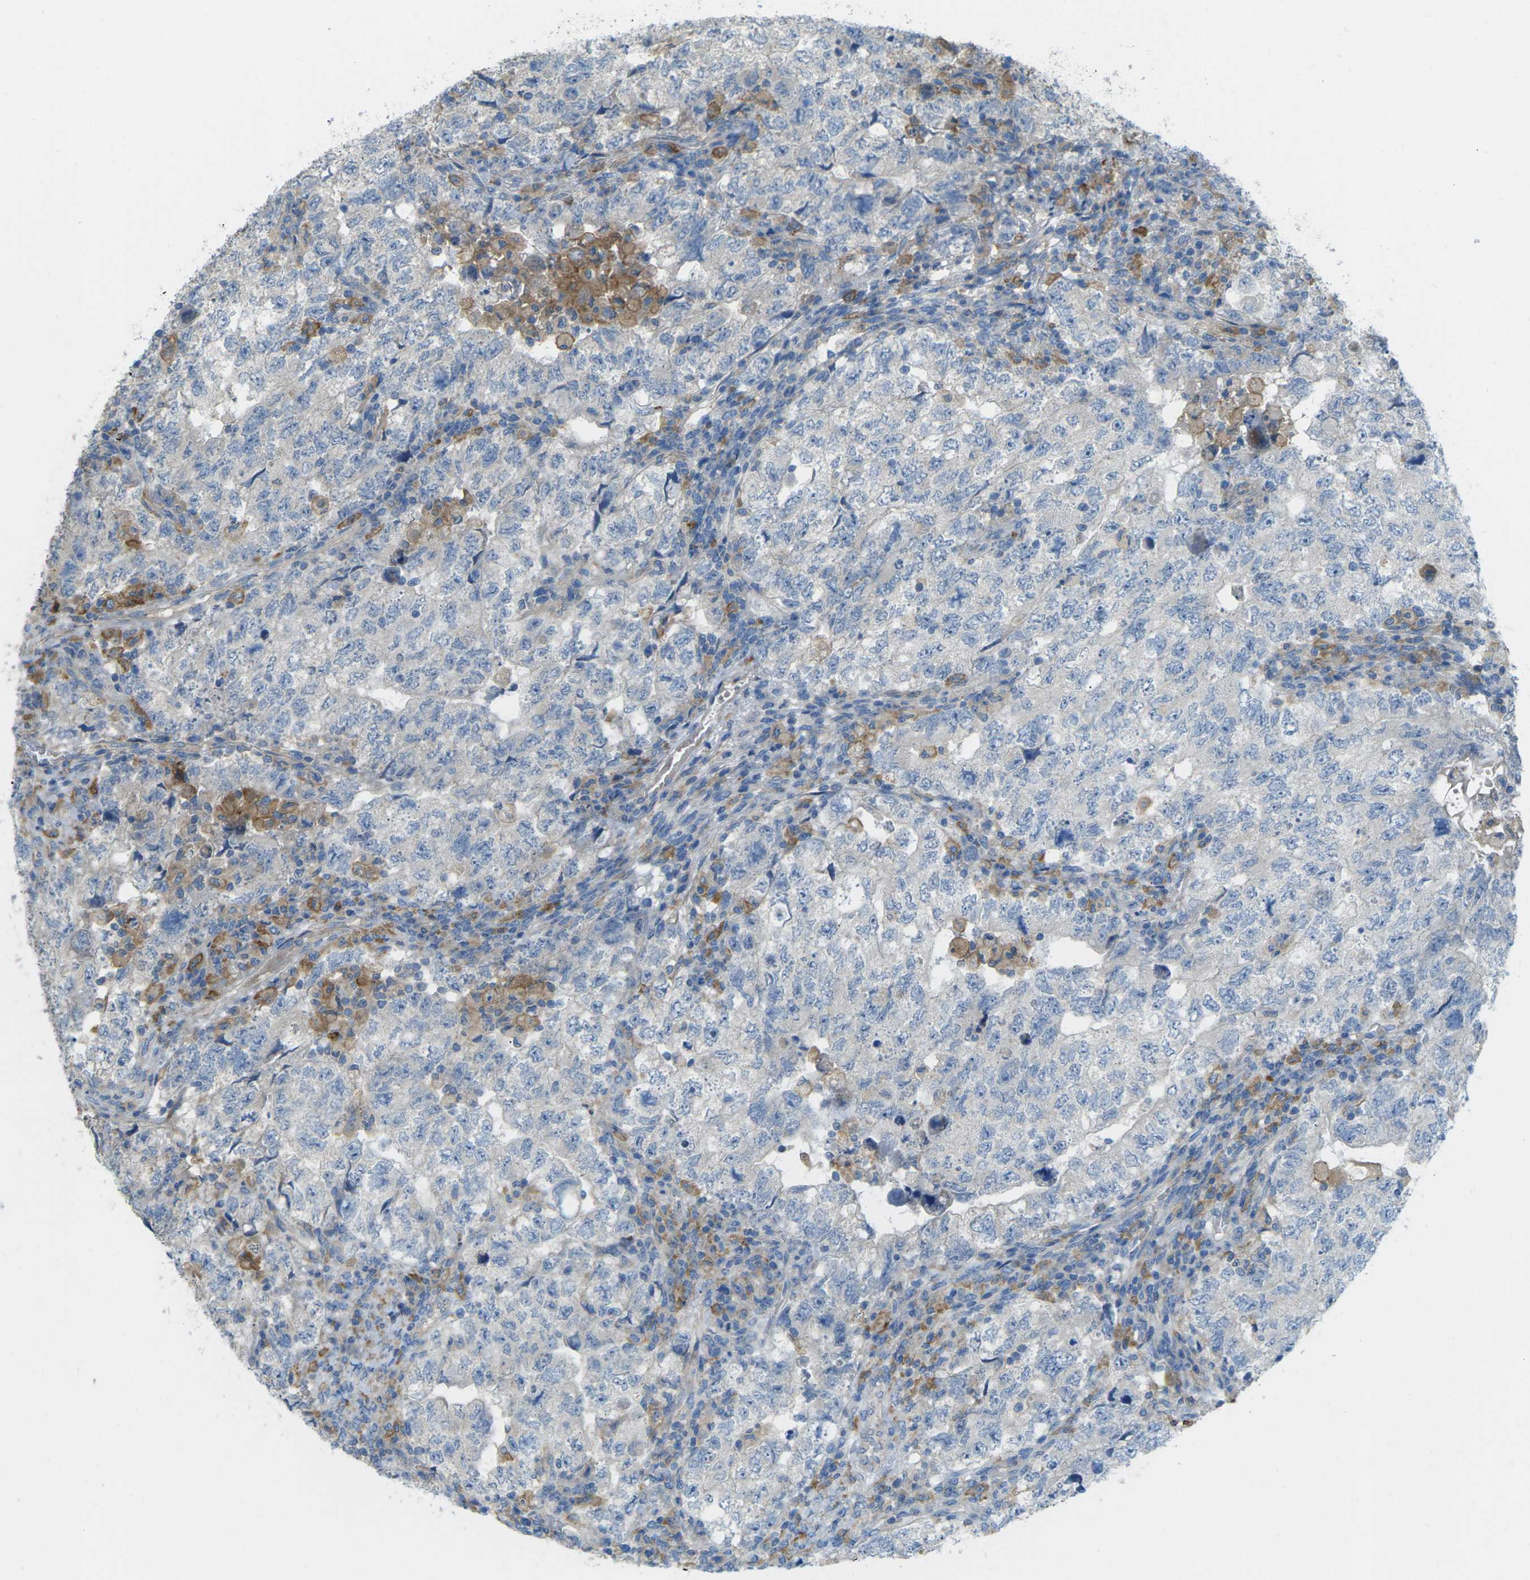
{"staining": {"intensity": "negative", "quantity": "none", "location": "none"}, "tissue": "testis cancer", "cell_type": "Tumor cells", "image_type": "cancer", "snomed": [{"axis": "morphology", "description": "Seminoma, NOS"}, {"axis": "topography", "description": "Testis"}], "caption": "This is an immunohistochemistry (IHC) image of human testis seminoma. There is no staining in tumor cells.", "gene": "MYLK4", "patient": {"sex": "male", "age": 22}}